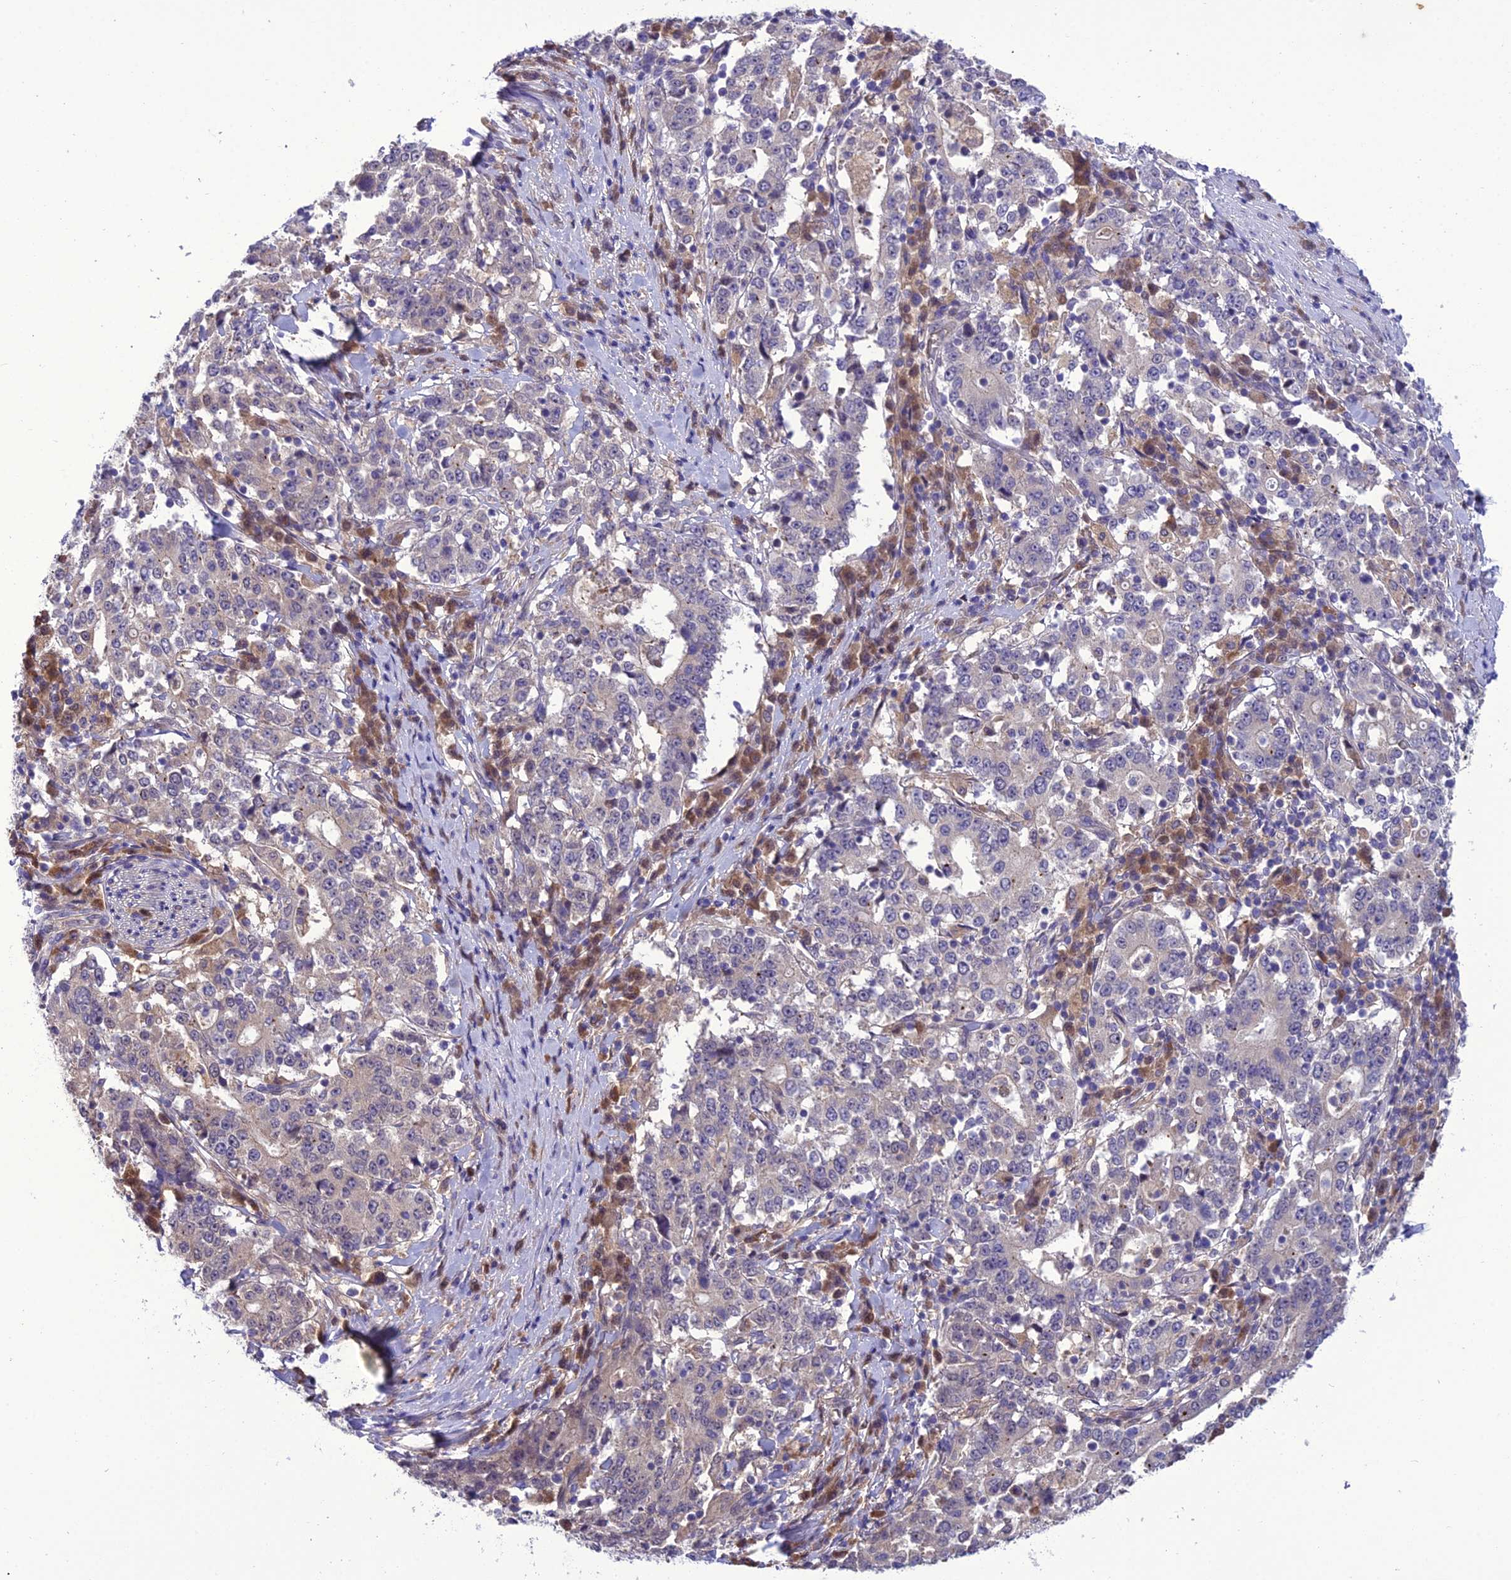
{"staining": {"intensity": "negative", "quantity": "none", "location": "none"}, "tissue": "stomach cancer", "cell_type": "Tumor cells", "image_type": "cancer", "snomed": [{"axis": "morphology", "description": "Adenocarcinoma, NOS"}, {"axis": "topography", "description": "Stomach"}], "caption": "The histopathology image exhibits no significant staining in tumor cells of adenocarcinoma (stomach).", "gene": "BORCS6", "patient": {"sex": "male", "age": 59}}